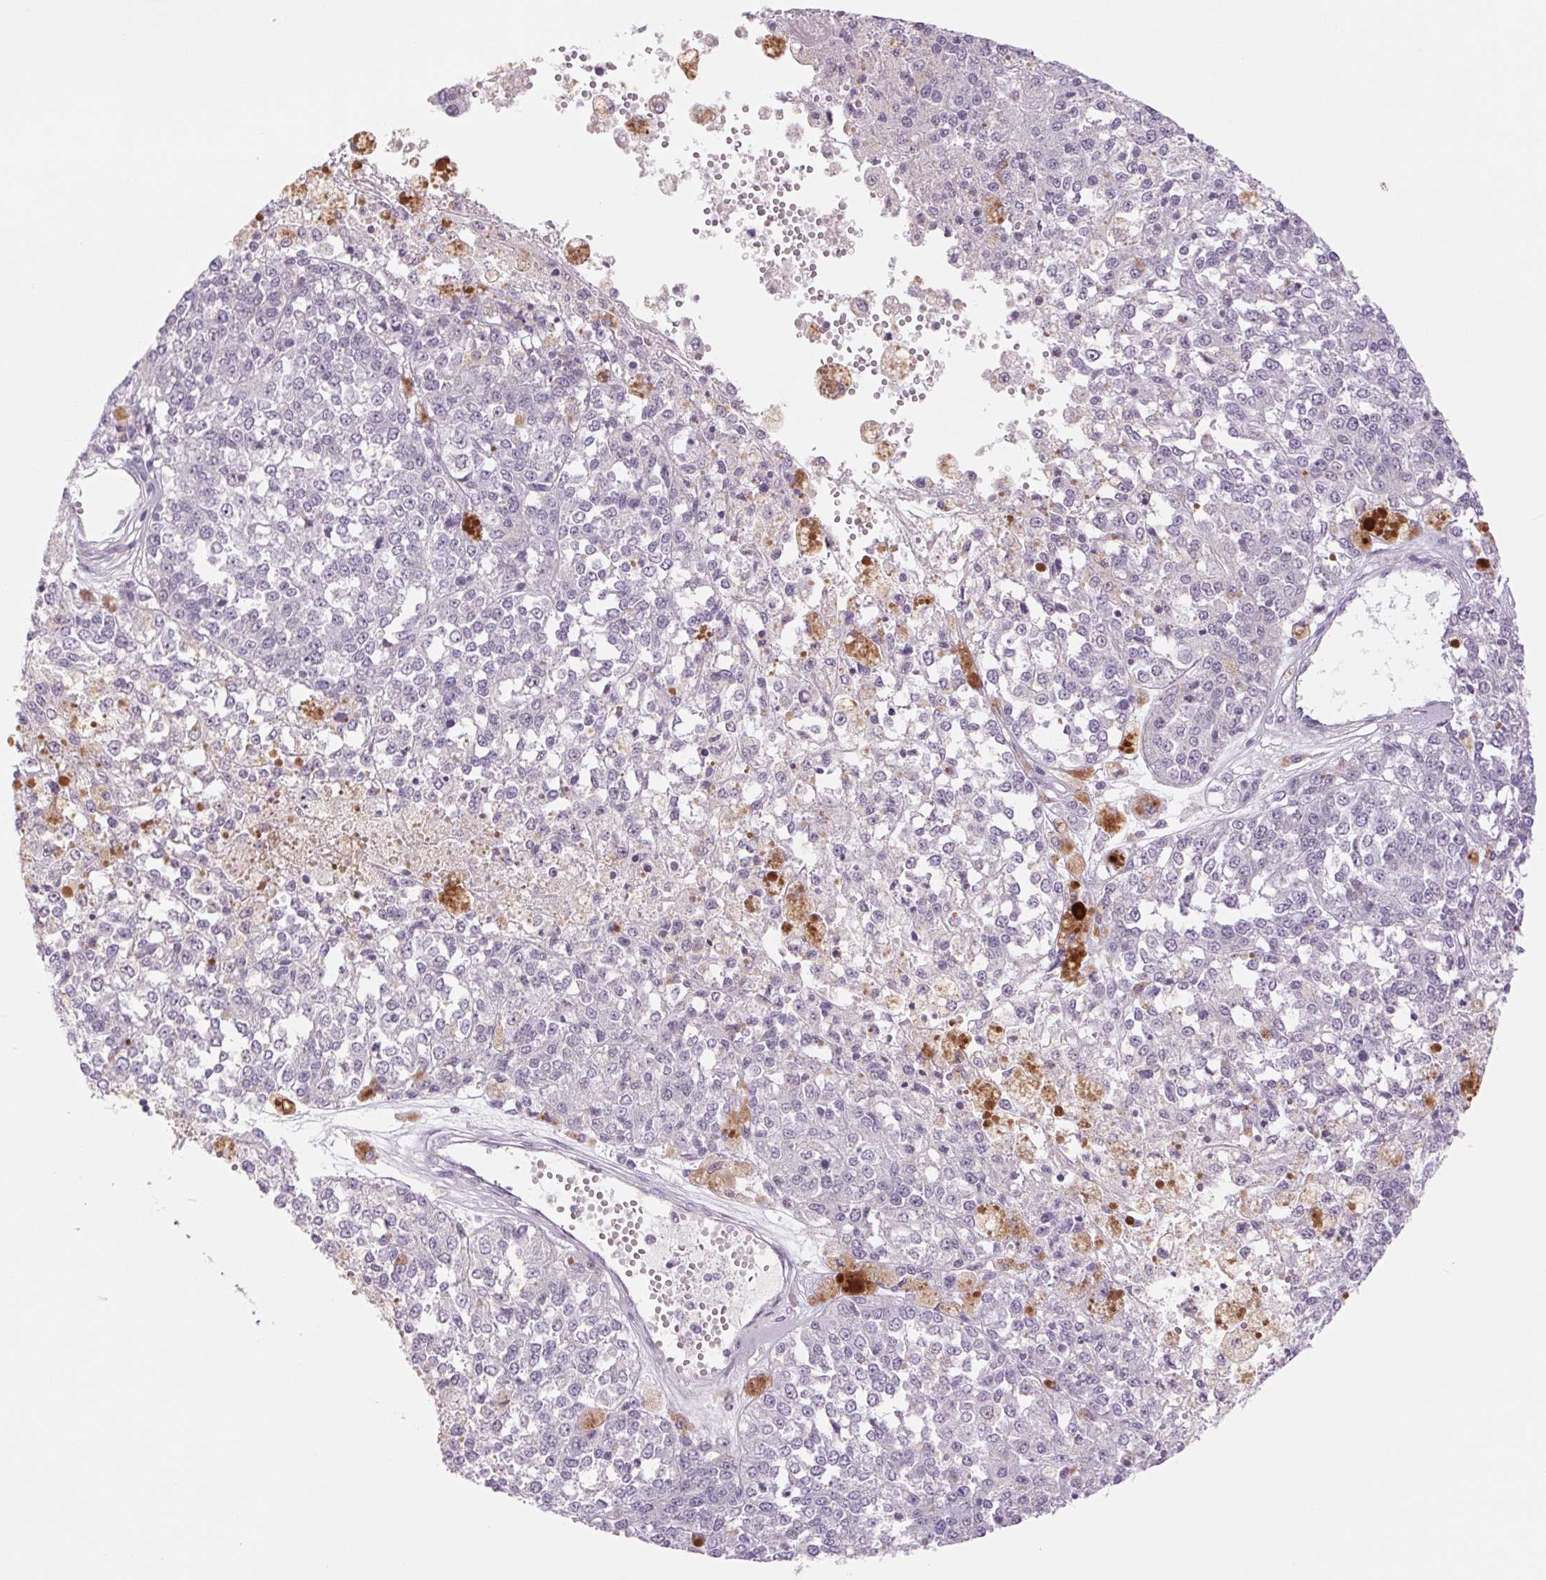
{"staining": {"intensity": "negative", "quantity": "none", "location": "none"}, "tissue": "melanoma", "cell_type": "Tumor cells", "image_type": "cancer", "snomed": [{"axis": "morphology", "description": "Malignant melanoma, Metastatic site"}, {"axis": "topography", "description": "Lymph node"}], "caption": "Tumor cells show no significant protein positivity in malignant melanoma (metastatic site).", "gene": "KRT1", "patient": {"sex": "female", "age": 64}}